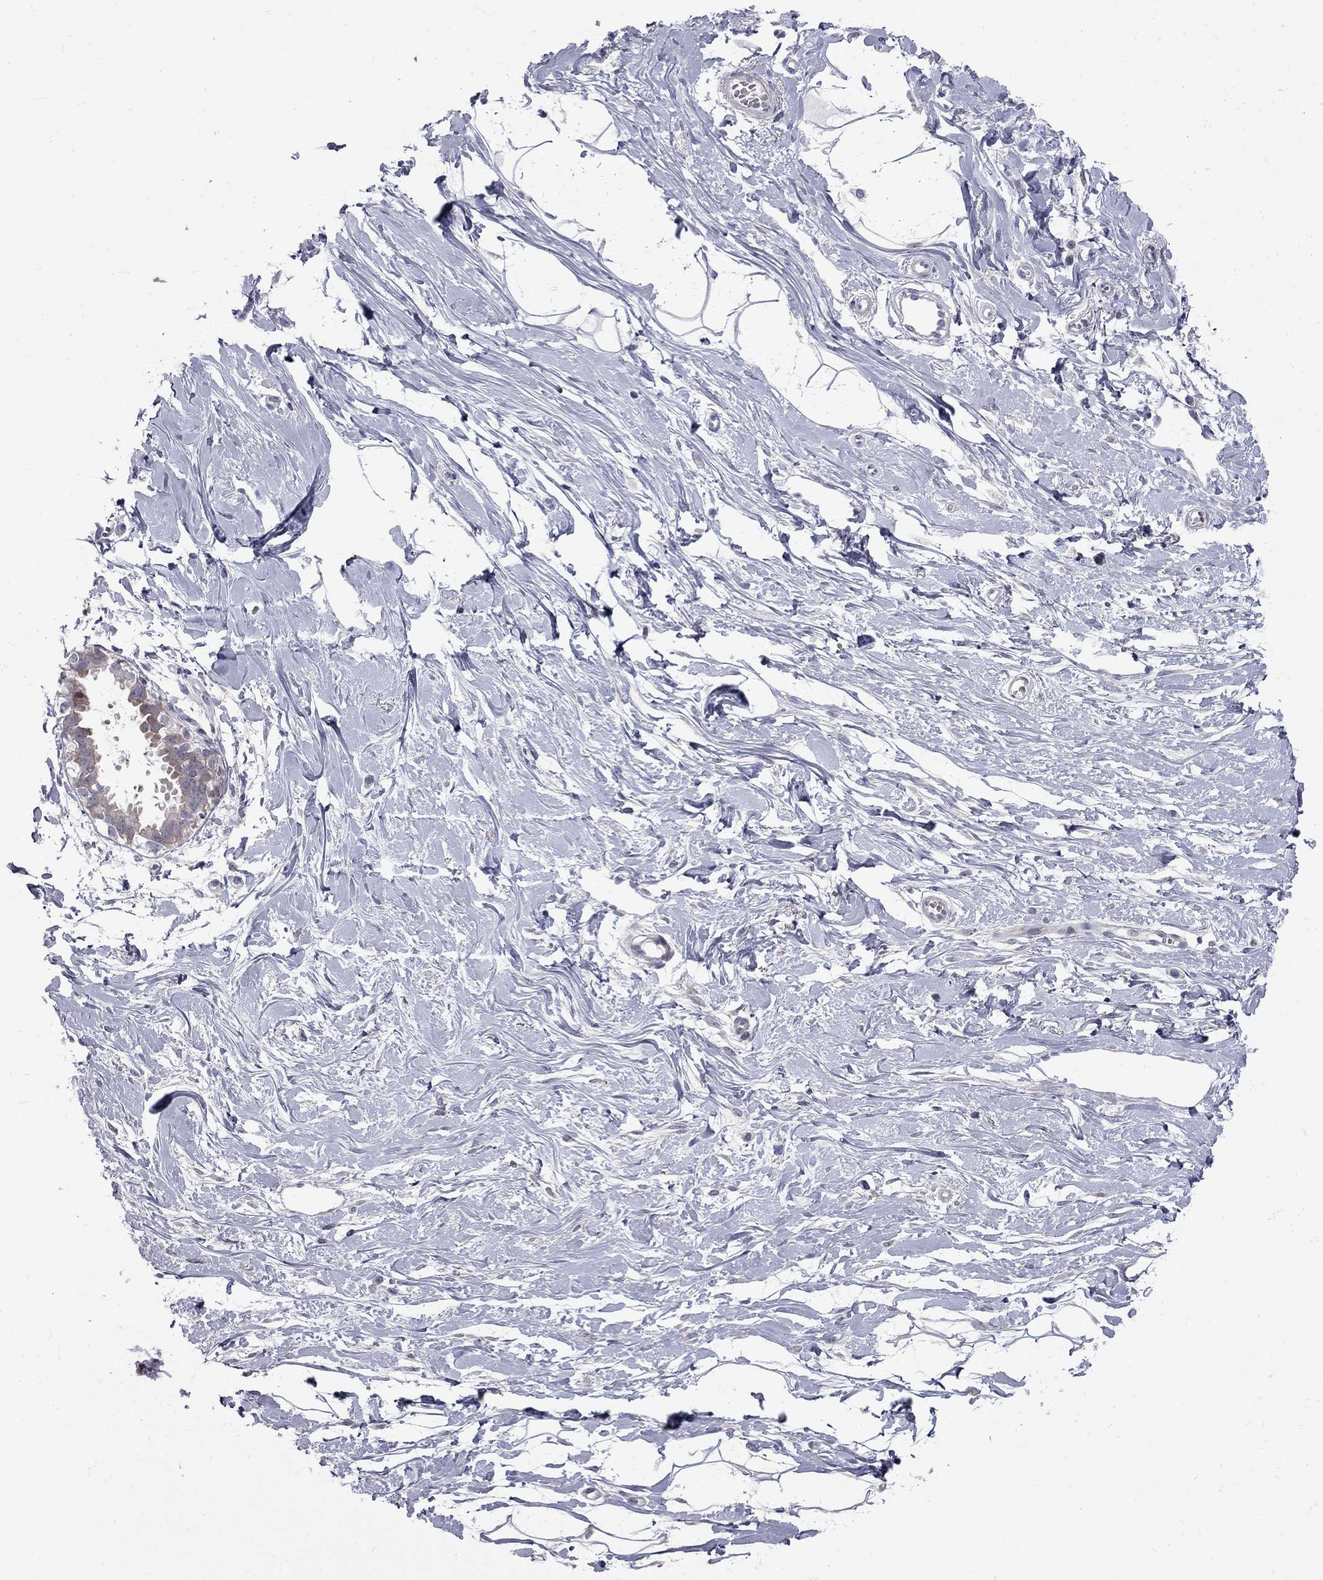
{"staining": {"intensity": "negative", "quantity": "none", "location": "none"}, "tissue": "breast", "cell_type": "Adipocytes", "image_type": "normal", "snomed": [{"axis": "morphology", "description": "Normal tissue, NOS"}, {"axis": "topography", "description": "Breast"}], "caption": "DAB (3,3'-diaminobenzidine) immunohistochemical staining of benign human breast displays no significant expression in adipocytes. Nuclei are stained in blue.", "gene": "NRARP", "patient": {"sex": "female", "age": 49}}